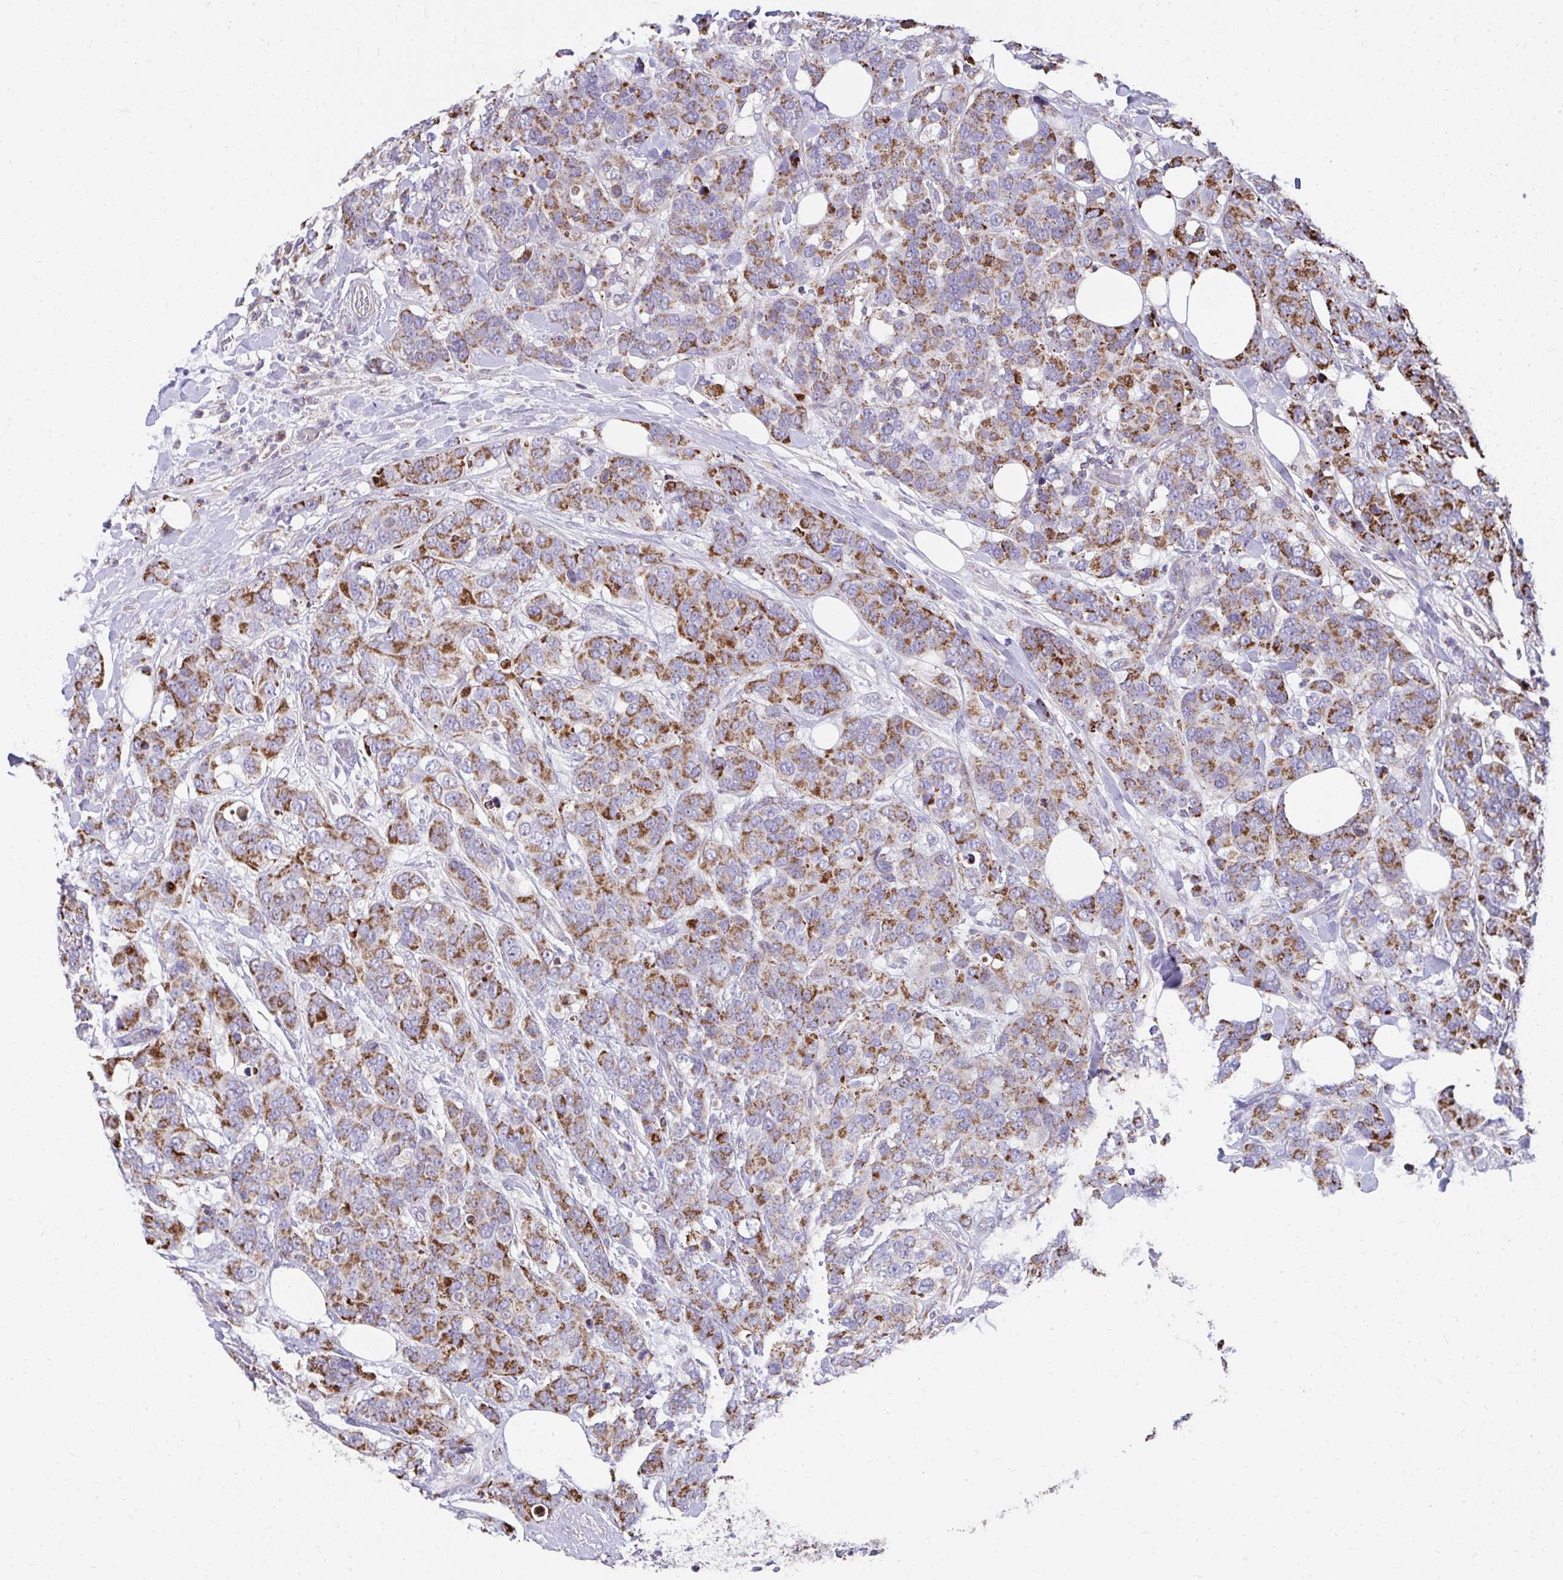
{"staining": {"intensity": "strong", "quantity": "25%-75%", "location": "cytoplasmic/membranous"}, "tissue": "breast cancer", "cell_type": "Tumor cells", "image_type": "cancer", "snomed": [{"axis": "morphology", "description": "Lobular carcinoma"}, {"axis": "topography", "description": "Breast"}], "caption": "Immunohistochemical staining of breast cancer reveals high levels of strong cytoplasmic/membranous protein staining in approximately 25%-75% of tumor cells. (DAB (3,3'-diaminobenzidine) = brown stain, brightfield microscopy at high magnification).", "gene": "PRRG3", "patient": {"sex": "female", "age": 59}}